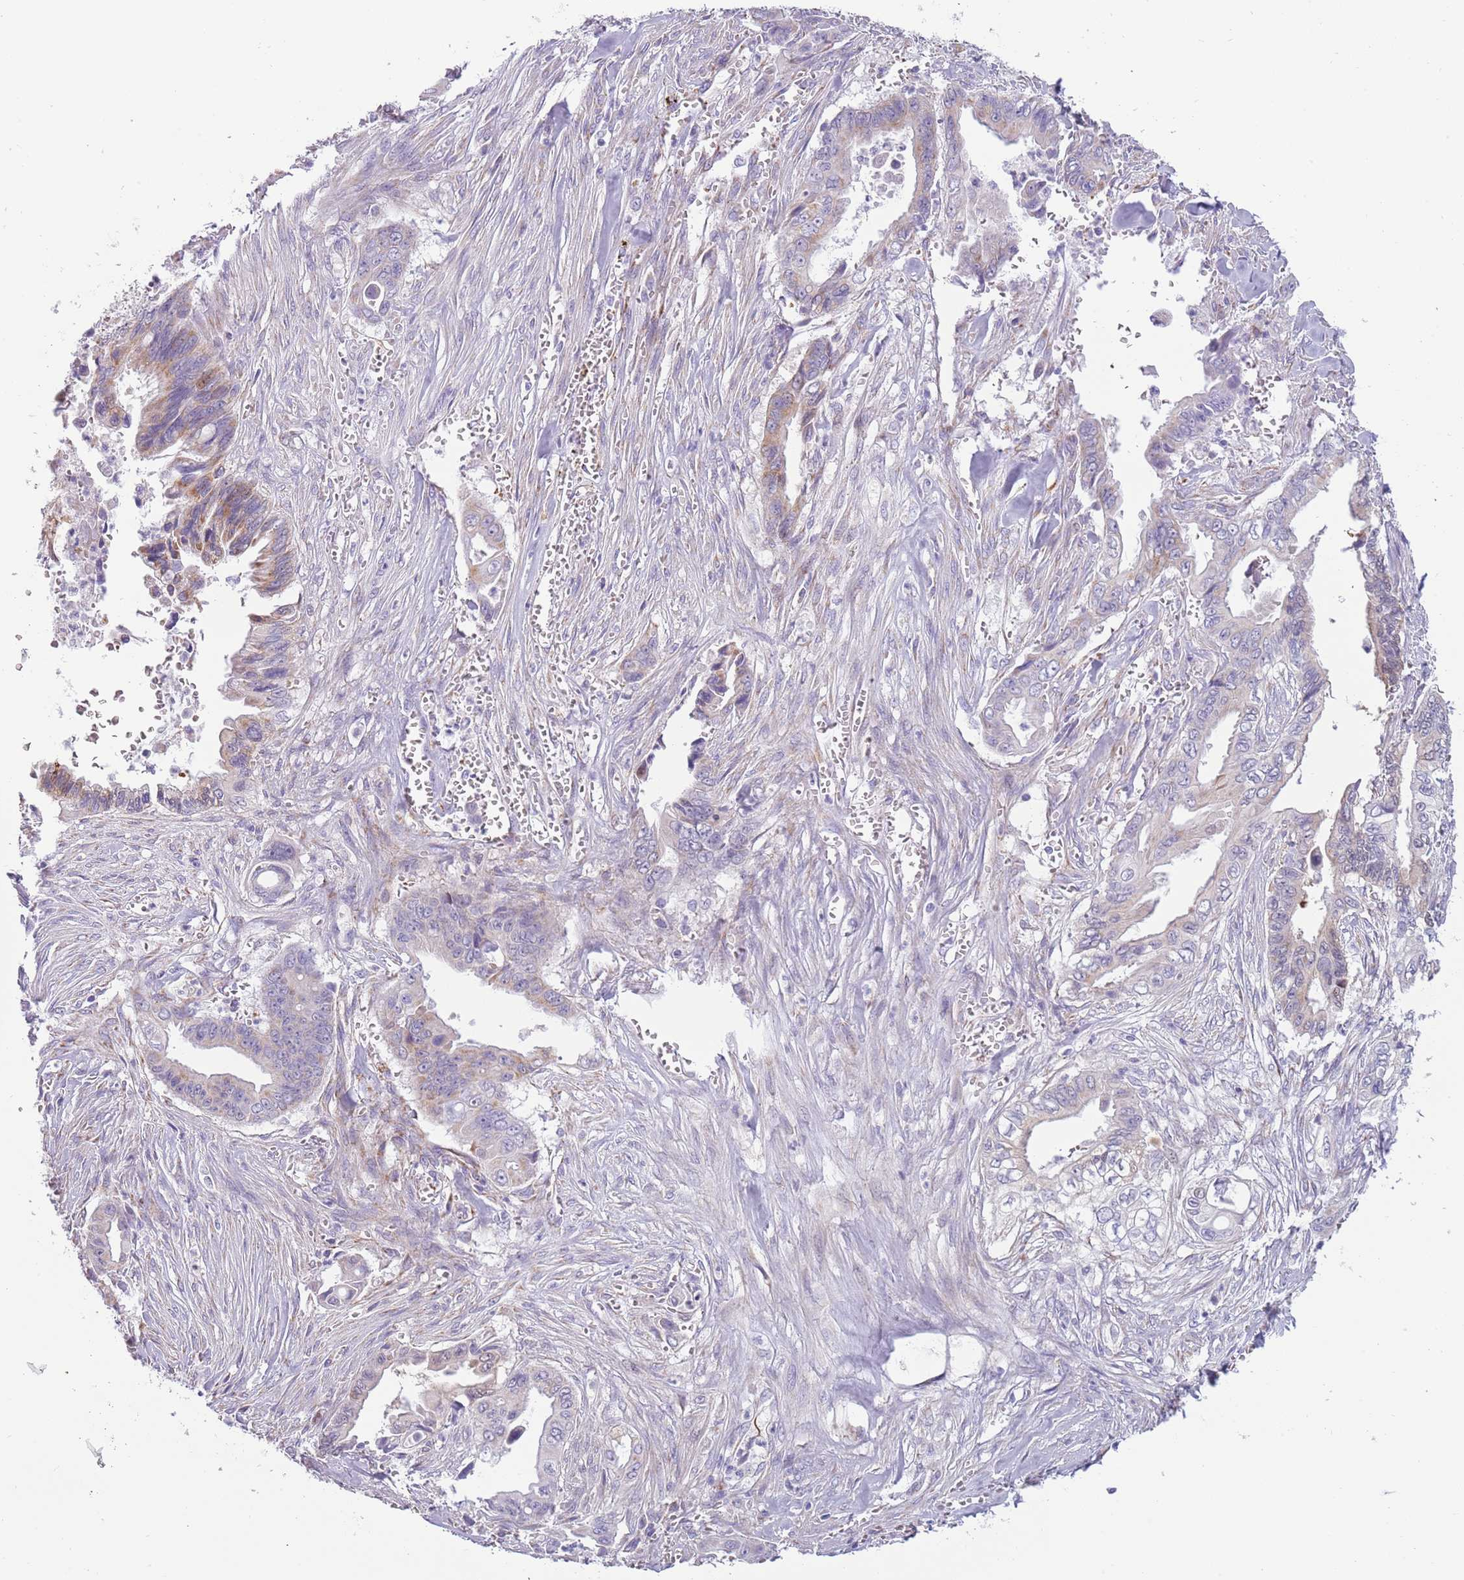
{"staining": {"intensity": "negative", "quantity": "none", "location": "none"}, "tissue": "pancreatic cancer", "cell_type": "Tumor cells", "image_type": "cancer", "snomed": [{"axis": "morphology", "description": "Adenocarcinoma, NOS"}, {"axis": "topography", "description": "Pancreas"}], "caption": "The IHC micrograph has no significant staining in tumor cells of pancreatic cancer (adenocarcinoma) tissue.", "gene": "RNF222", "patient": {"sex": "male", "age": 59}}